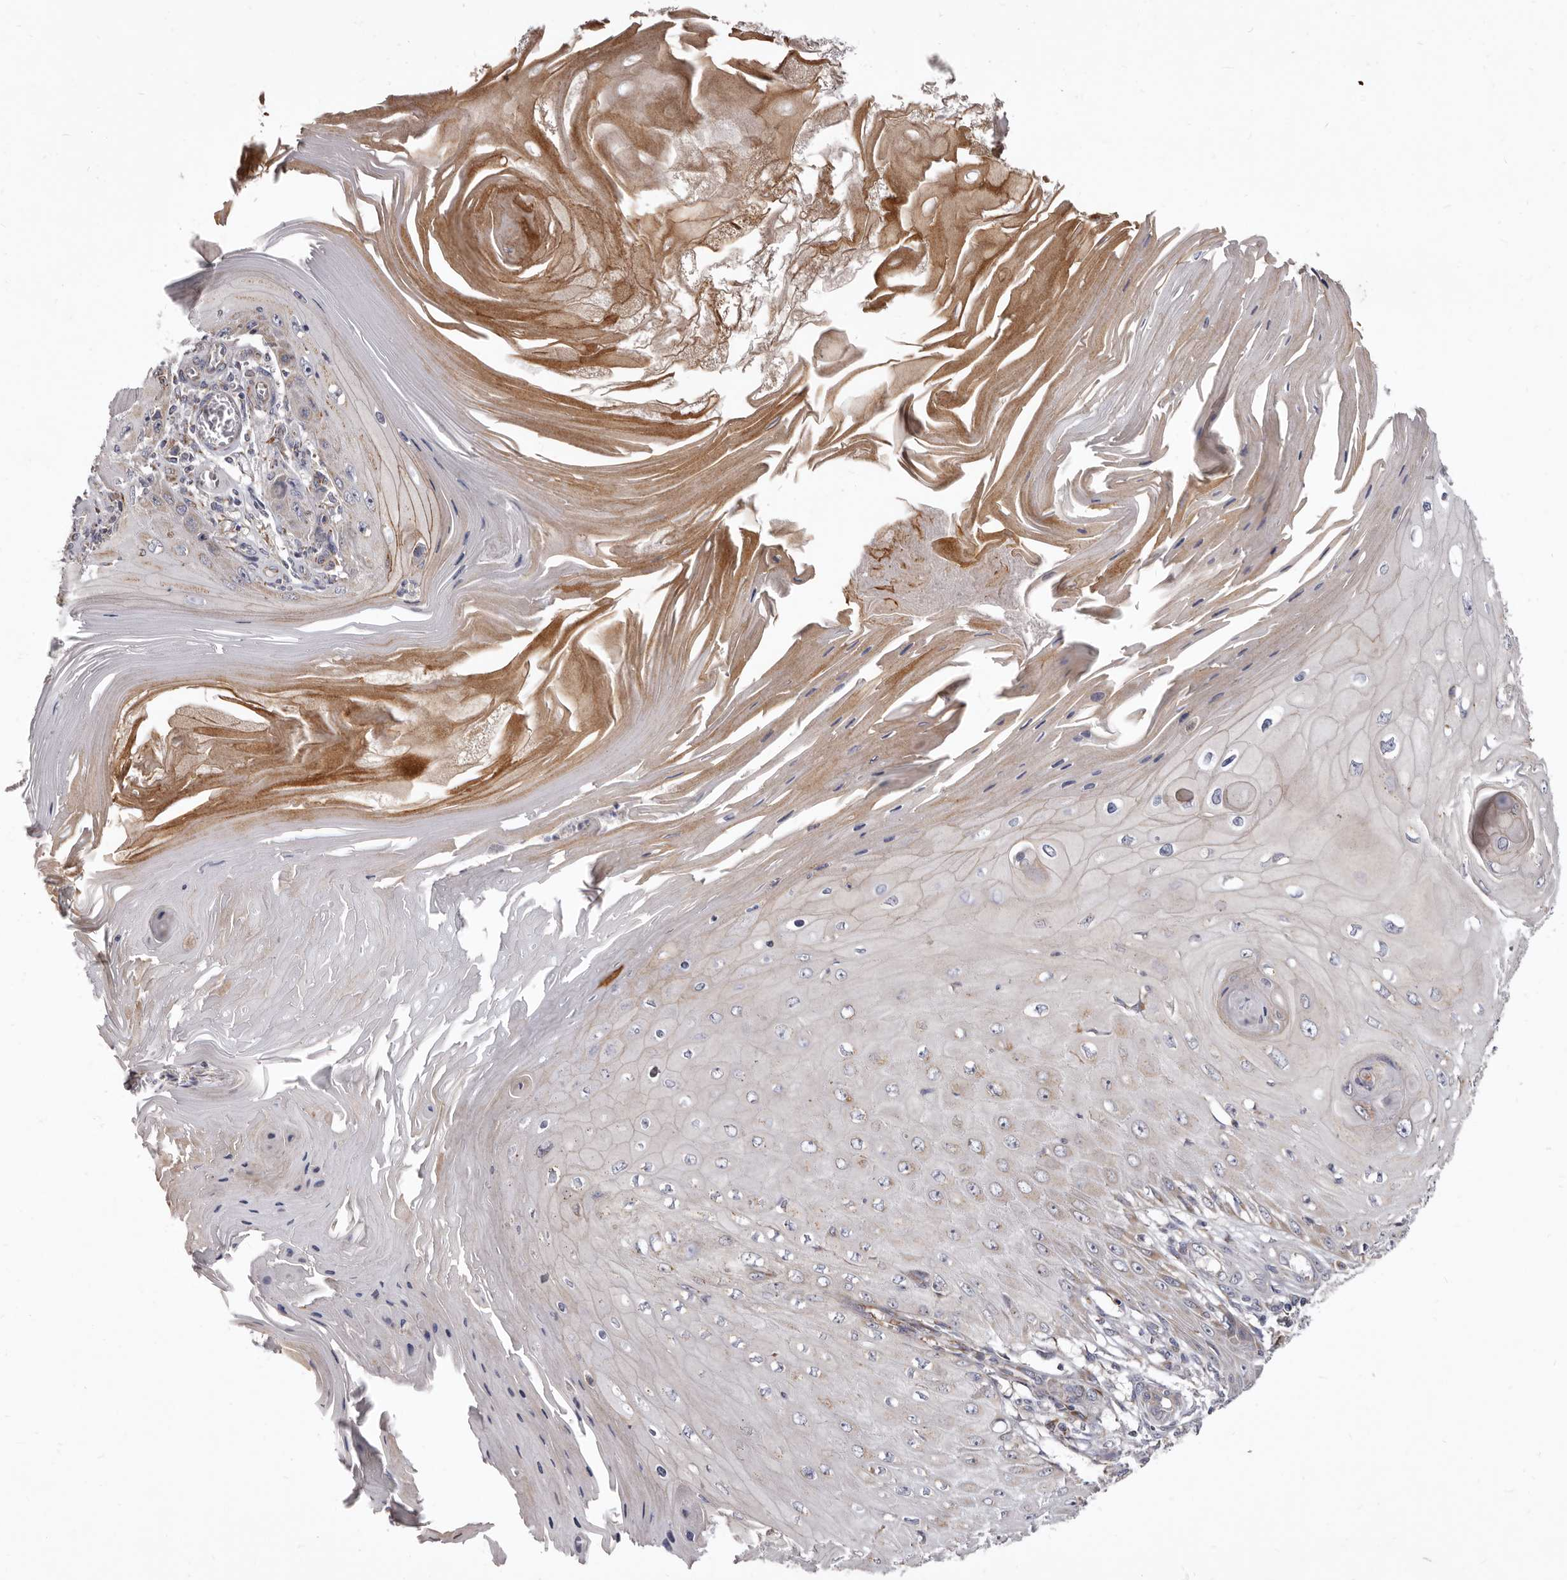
{"staining": {"intensity": "weak", "quantity": "<25%", "location": "cytoplasmic/membranous"}, "tissue": "skin cancer", "cell_type": "Tumor cells", "image_type": "cancer", "snomed": [{"axis": "morphology", "description": "Squamous cell carcinoma, NOS"}, {"axis": "topography", "description": "Skin"}], "caption": "There is no significant expression in tumor cells of skin cancer. Nuclei are stained in blue.", "gene": "FMO2", "patient": {"sex": "female", "age": 73}}